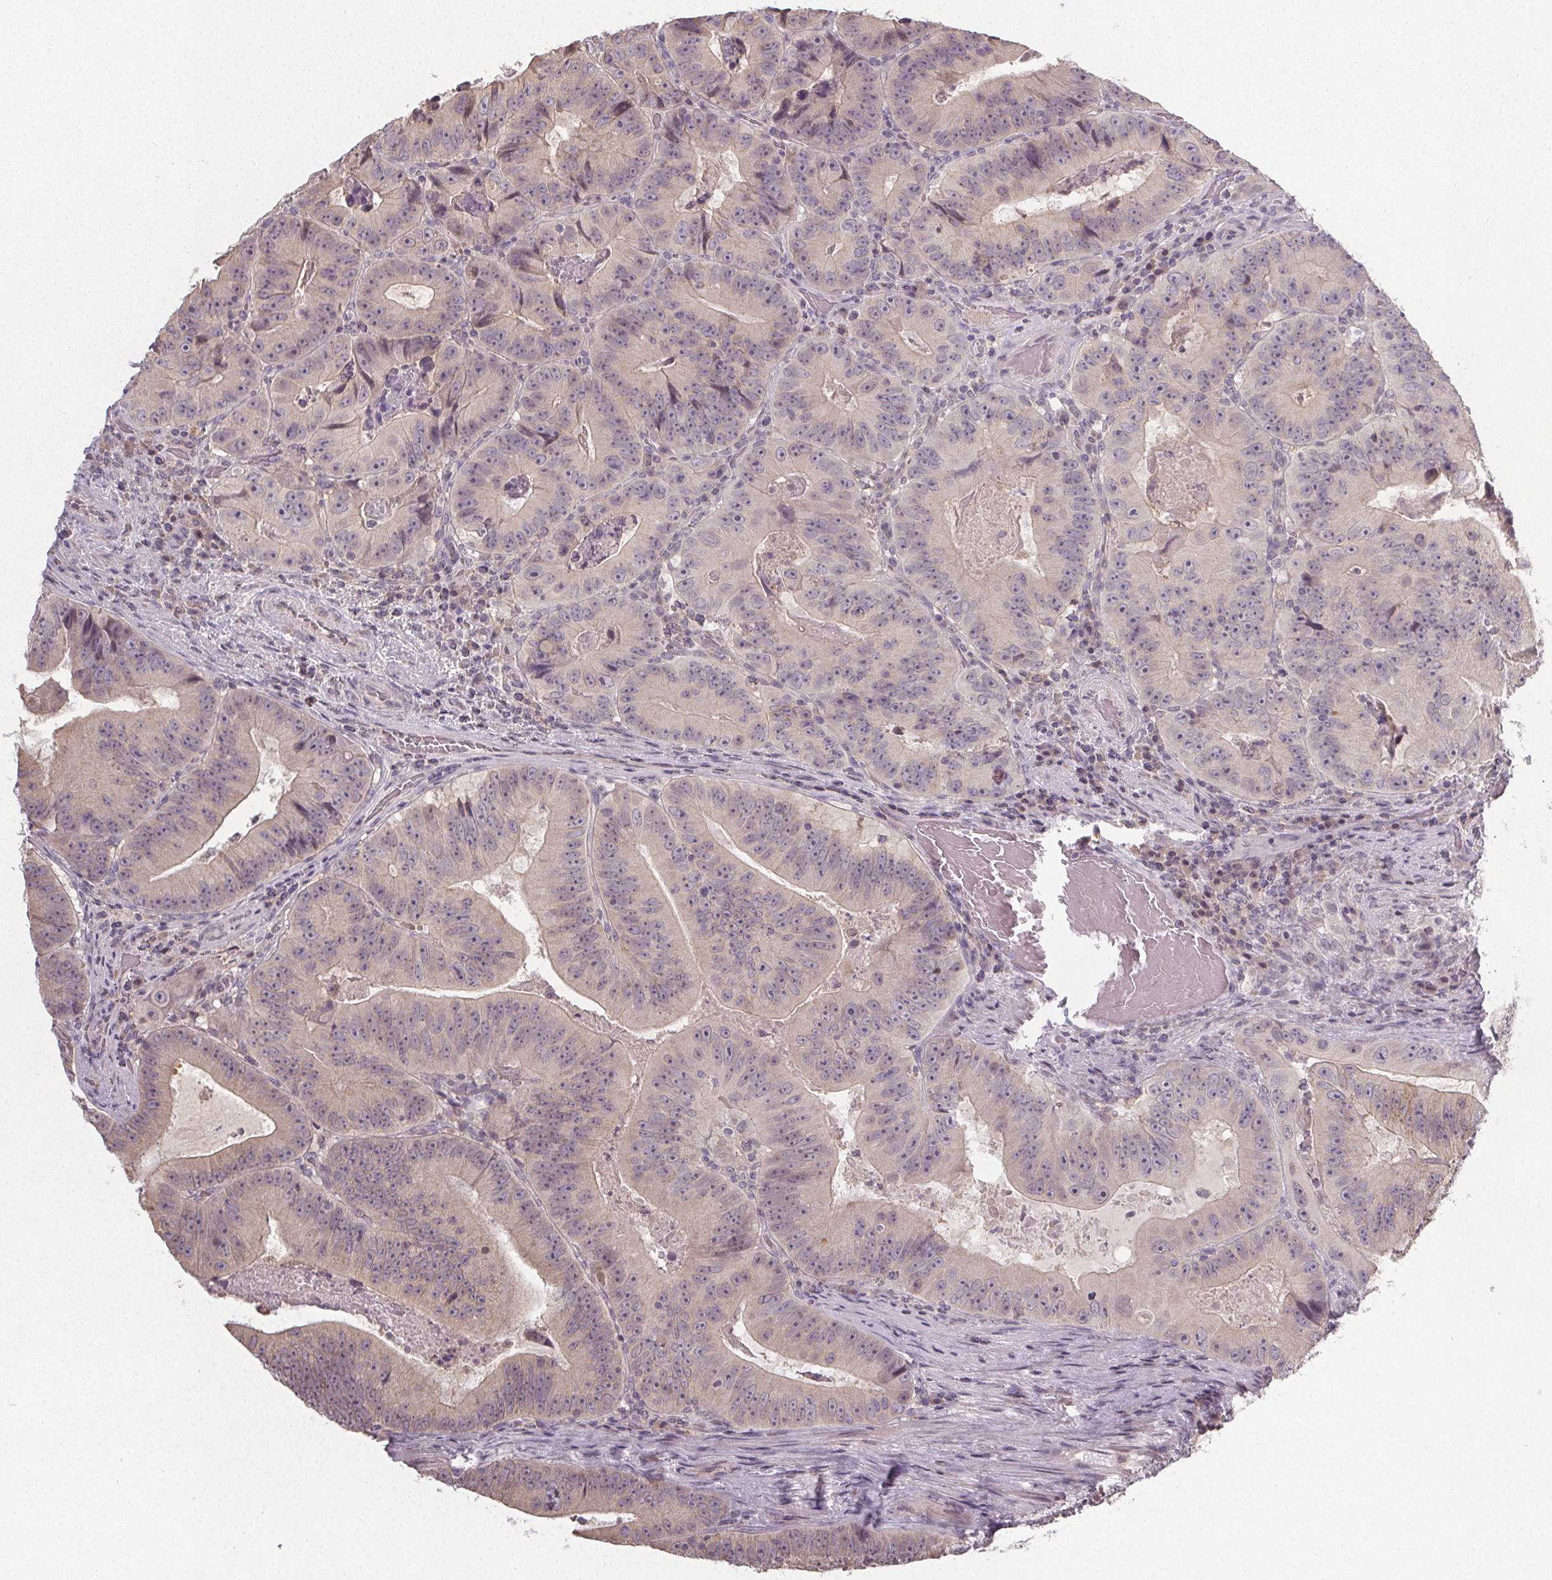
{"staining": {"intensity": "weak", "quantity": "<25%", "location": "cytoplasmic/membranous"}, "tissue": "colorectal cancer", "cell_type": "Tumor cells", "image_type": "cancer", "snomed": [{"axis": "morphology", "description": "Adenocarcinoma, NOS"}, {"axis": "topography", "description": "Colon"}], "caption": "High power microscopy histopathology image of an immunohistochemistry (IHC) micrograph of colorectal adenocarcinoma, revealing no significant expression in tumor cells.", "gene": "SLC26A2", "patient": {"sex": "female", "age": 86}}